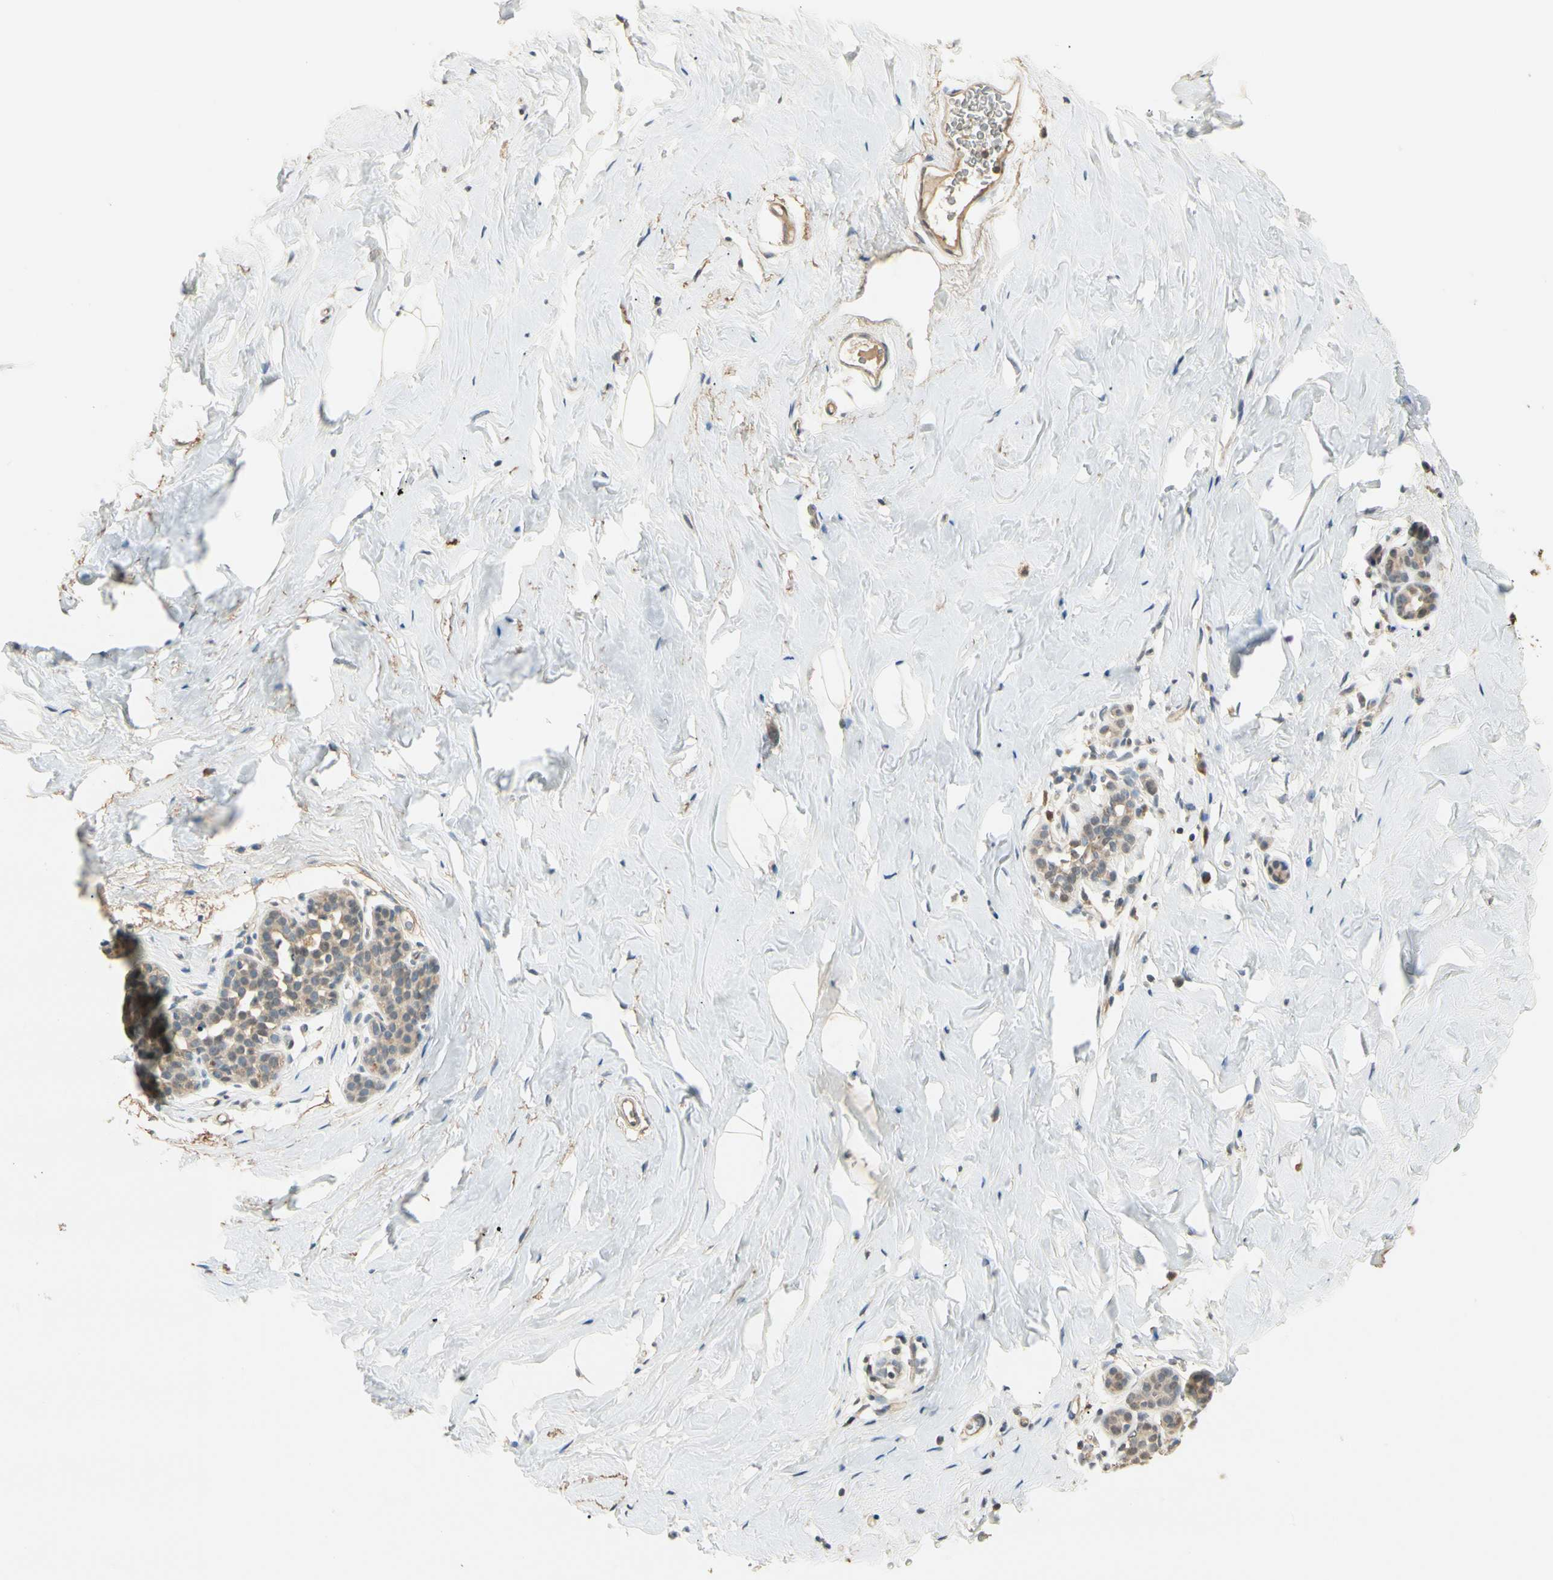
{"staining": {"intensity": "negative", "quantity": "none", "location": "none"}, "tissue": "breast", "cell_type": "Adipocytes", "image_type": "normal", "snomed": [{"axis": "morphology", "description": "Normal tissue, NOS"}, {"axis": "topography", "description": "Breast"}], "caption": "Immunohistochemistry of normal human breast exhibits no staining in adipocytes. (IHC, brightfield microscopy, high magnification).", "gene": "SGCA", "patient": {"sex": "female", "age": 75}}